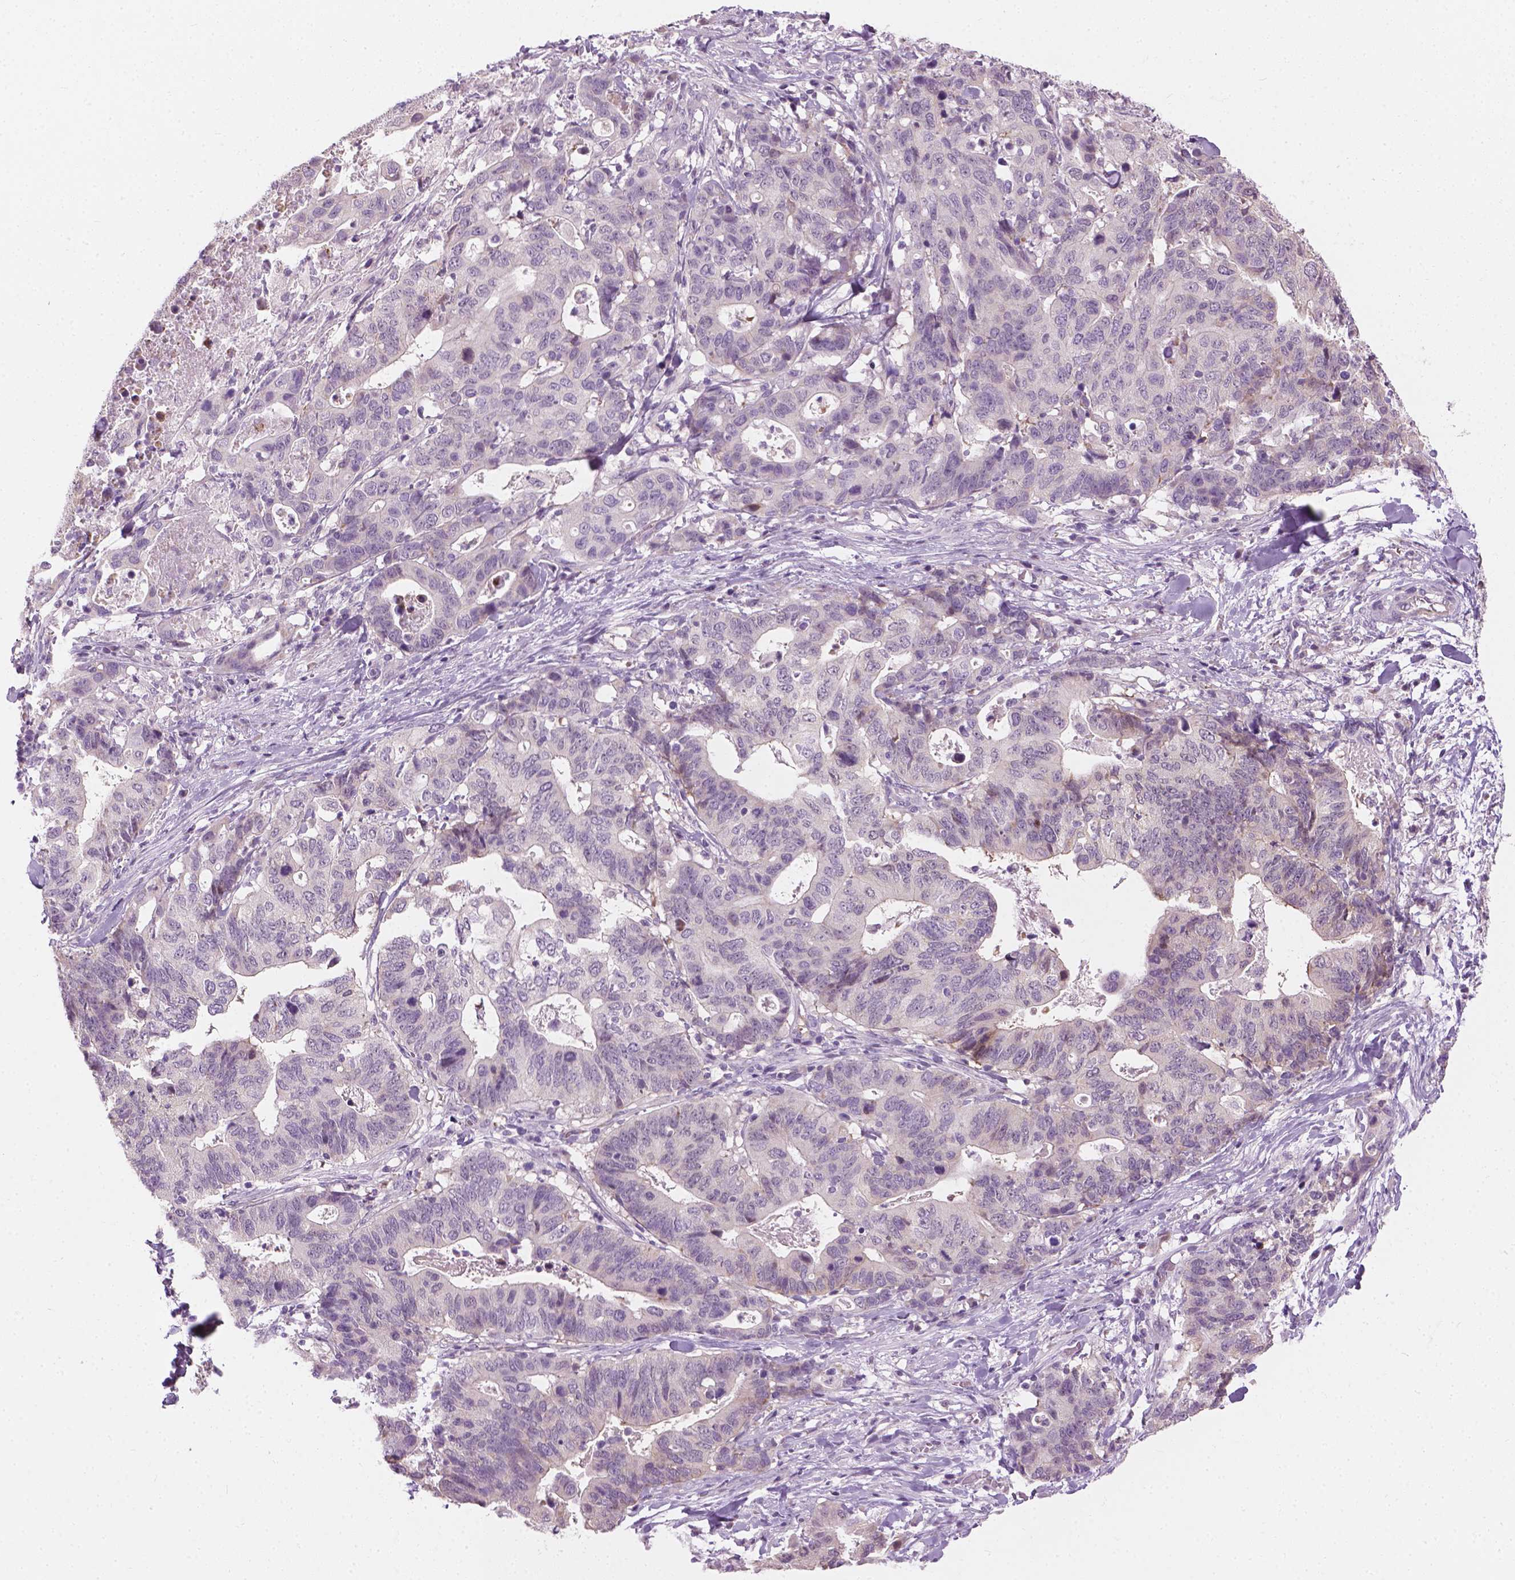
{"staining": {"intensity": "negative", "quantity": "none", "location": "none"}, "tissue": "stomach cancer", "cell_type": "Tumor cells", "image_type": "cancer", "snomed": [{"axis": "morphology", "description": "Adenocarcinoma, NOS"}, {"axis": "topography", "description": "Stomach, upper"}], "caption": "The IHC micrograph has no significant staining in tumor cells of adenocarcinoma (stomach) tissue.", "gene": "CFAP126", "patient": {"sex": "female", "age": 67}}